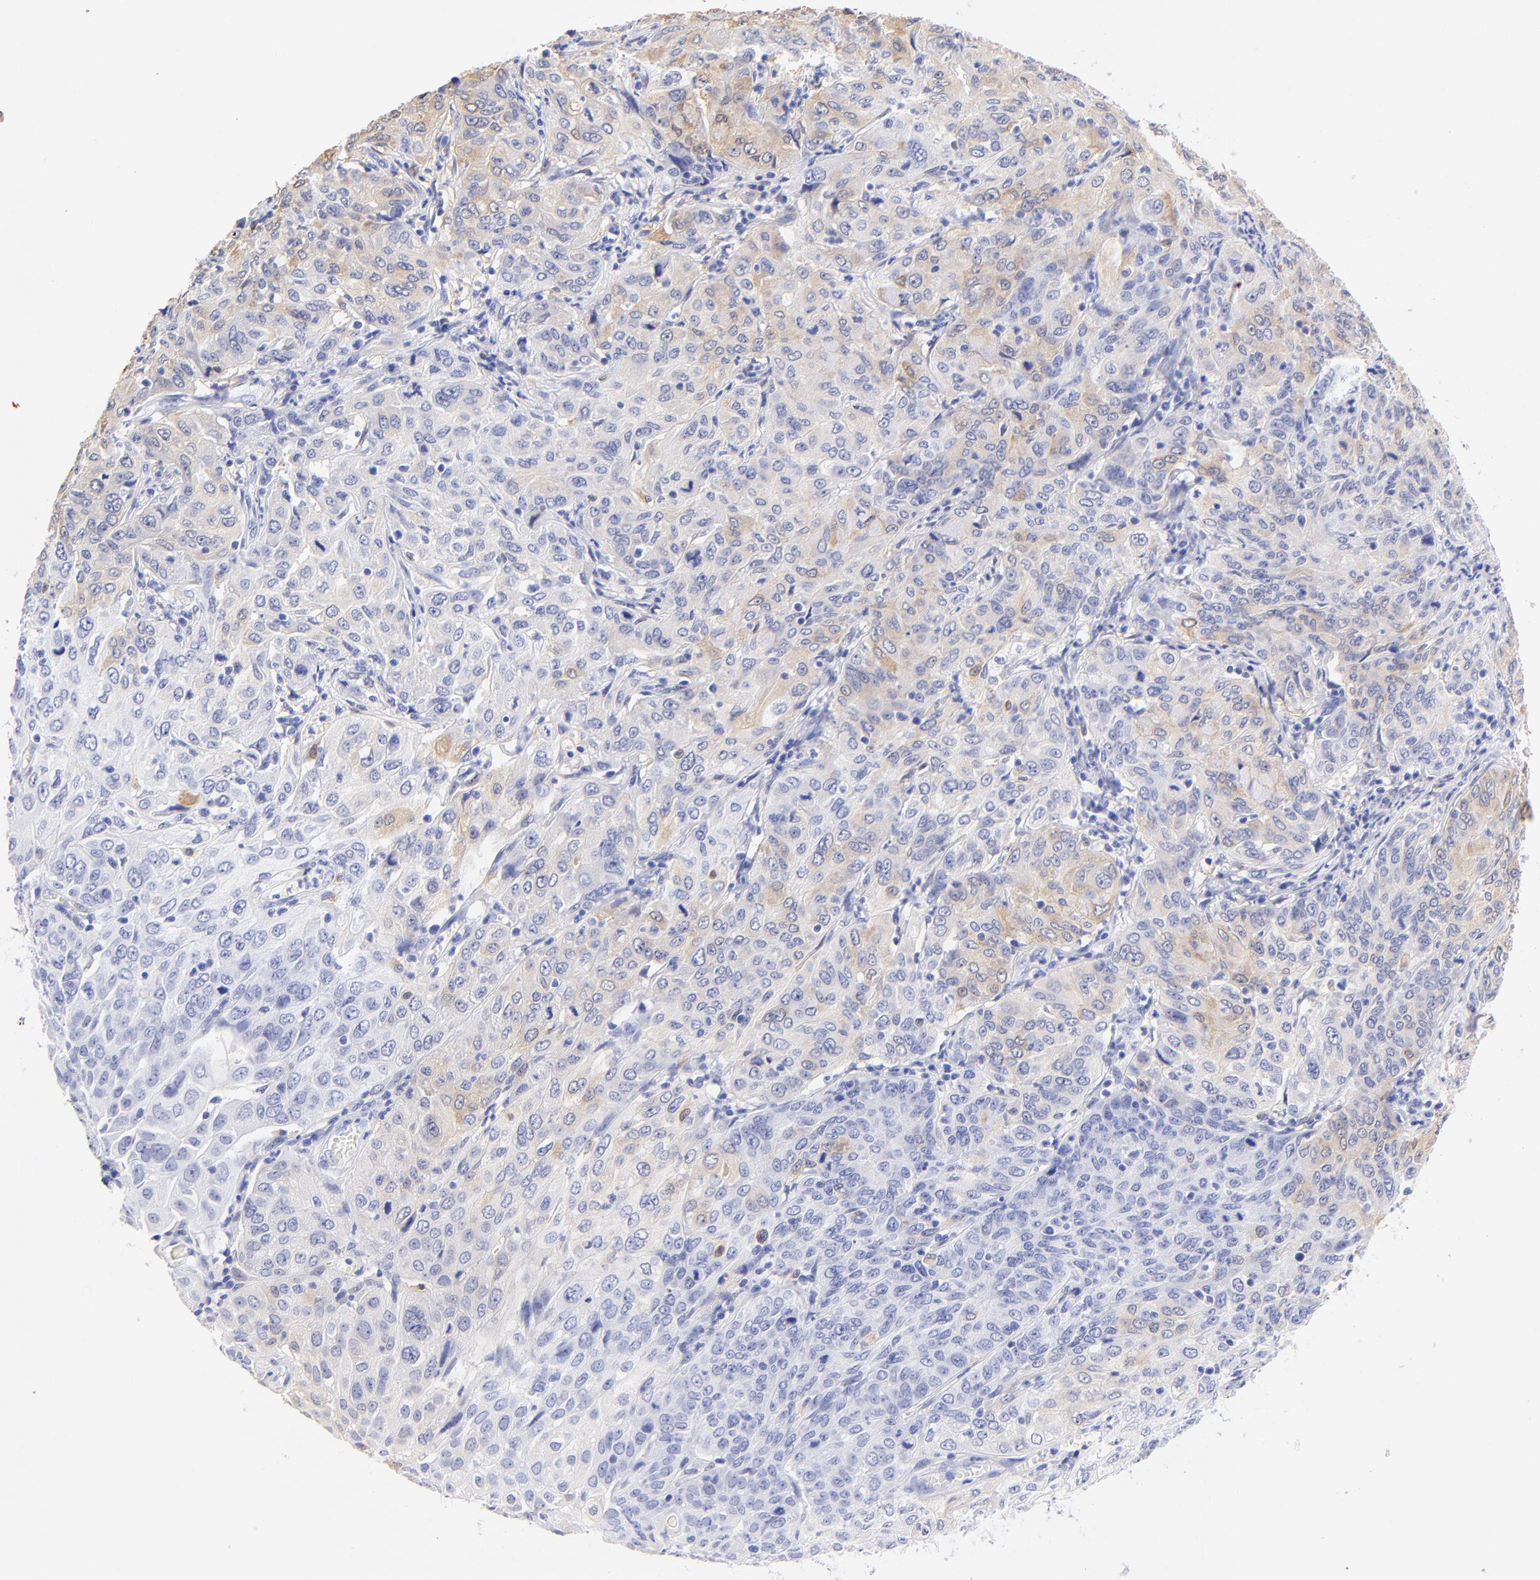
{"staining": {"intensity": "weak", "quantity": "<25%", "location": "cytoplasmic/membranous"}, "tissue": "cervical cancer", "cell_type": "Tumor cells", "image_type": "cancer", "snomed": [{"axis": "morphology", "description": "Squamous cell carcinoma, NOS"}, {"axis": "topography", "description": "Cervix"}], "caption": "Human squamous cell carcinoma (cervical) stained for a protein using IHC demonstrates no positivity in tumor cells.", "gene": "ALDH1A1", "patient": {"sex": "female", "age": 38}}